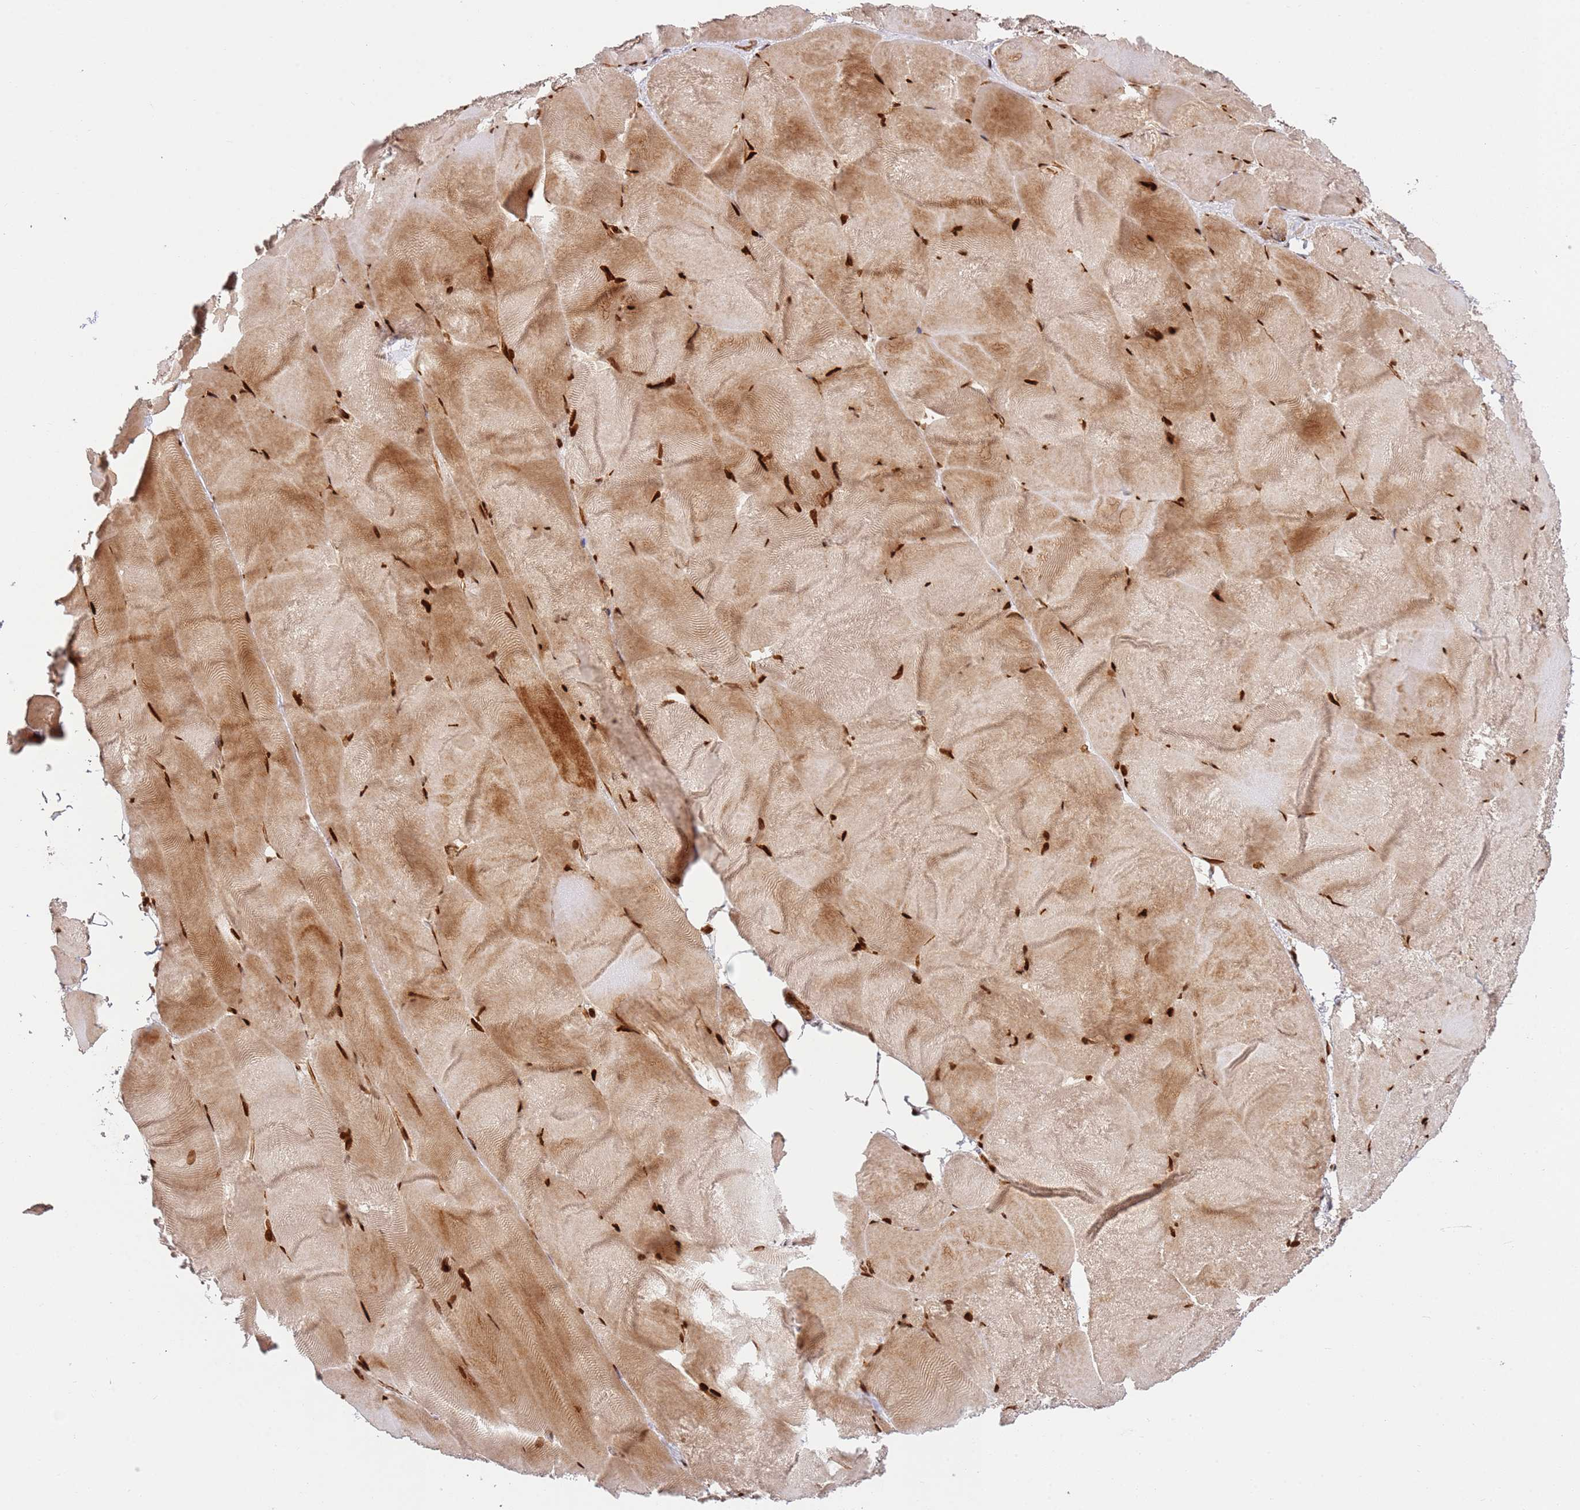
{"staining": {"intensity": "strong", "quantity": "25%-75%", "location": "cytoplasmic/membranous,nuclear"}, "tissue": "skeletal muscle", "cell_type": "Myocytes", "image_type": "normal", "snomed": [{"axis": "morphology", "description": "Normal tissue, NOS"}, {"axis": "topography", "description": "Skeletal muscle"}], "caption": "A high-resolution image shows IHC staining of unremarkable skeletal muscle, which reveals strong cytoplasmic/membranous,nuclear staining in approximately 25%-75% of myocytes.", "gene": "TMEM233", "patient": {"sex": "female", "age": 64}}